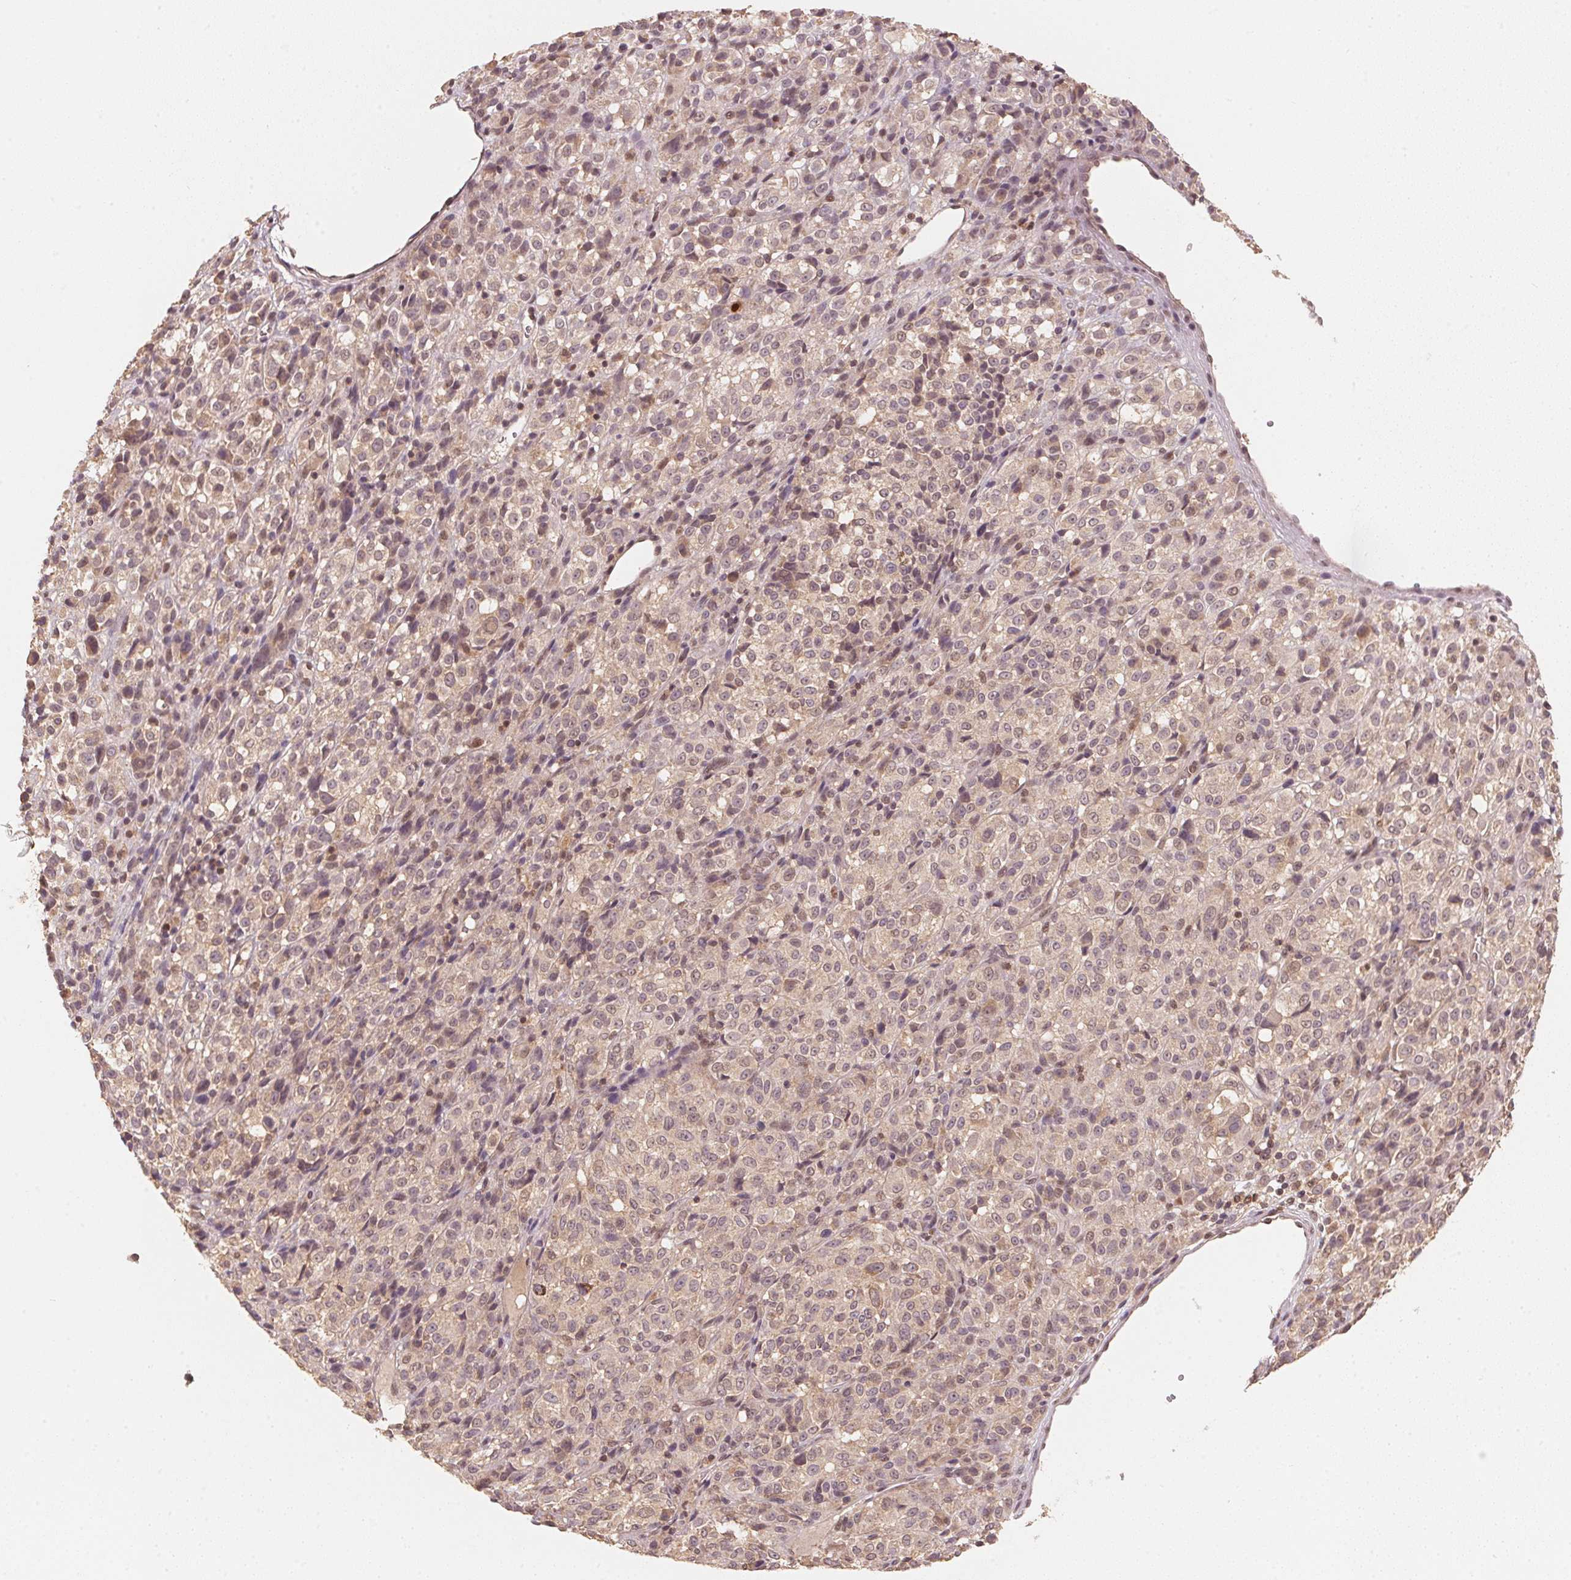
{"staining": {"intensity": "weak", "quantity": "25%-75%", "location": "nuclear"}, "tissue": "melanoma", "cell_type": "Tumor cells", "image_type": "cancer", "snomed": [{"axis": "morphology", "description": "Malignant melanoma, Metastatic site"}, {"axis": "topography", "description": "Brain"}], "caption": "Melanoma stained for a protein demonstrates weak nuclear positivity in tumor cells.", "gene": "C2orf73", "patient": {"sex": "female", "age": 56}}